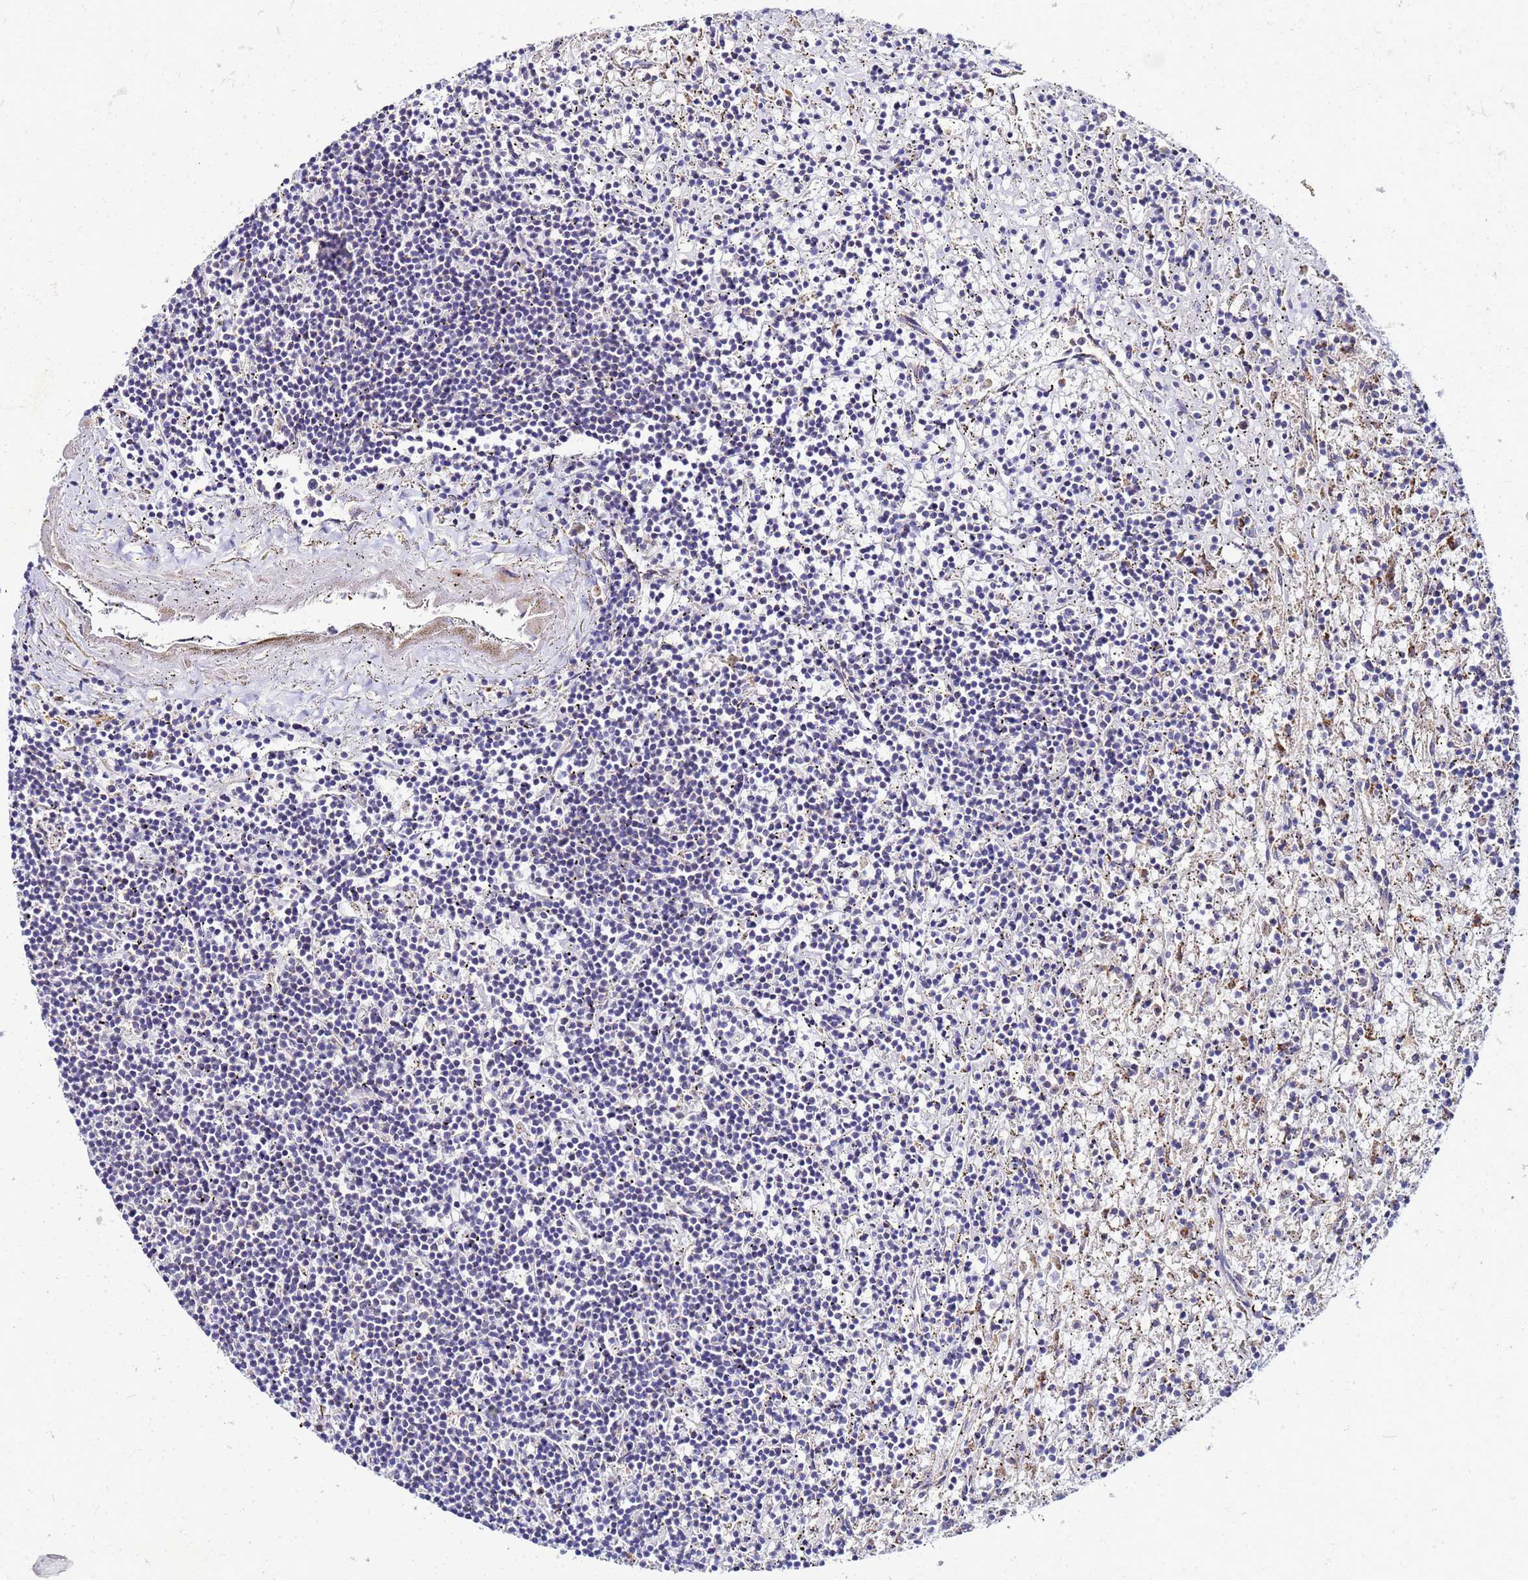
{"staining": {"intensity": "negative", "quantity": "none", "location": "none"}, "tissue": "lymphoma", "cell_type": "Tumor cells", "image_type": "cancer", "snomed": [{"axis": "morphology", "description": "Malignant lymphoma, non-Hodgkin's type, Low grade"}, {"axis": "topography", "description": "Spleen"}], "caption": "Tumor cells show no significant expression in lymphoma.", "gene": "FAHD2A", "patient": {"sex": "male", "age": 76}}